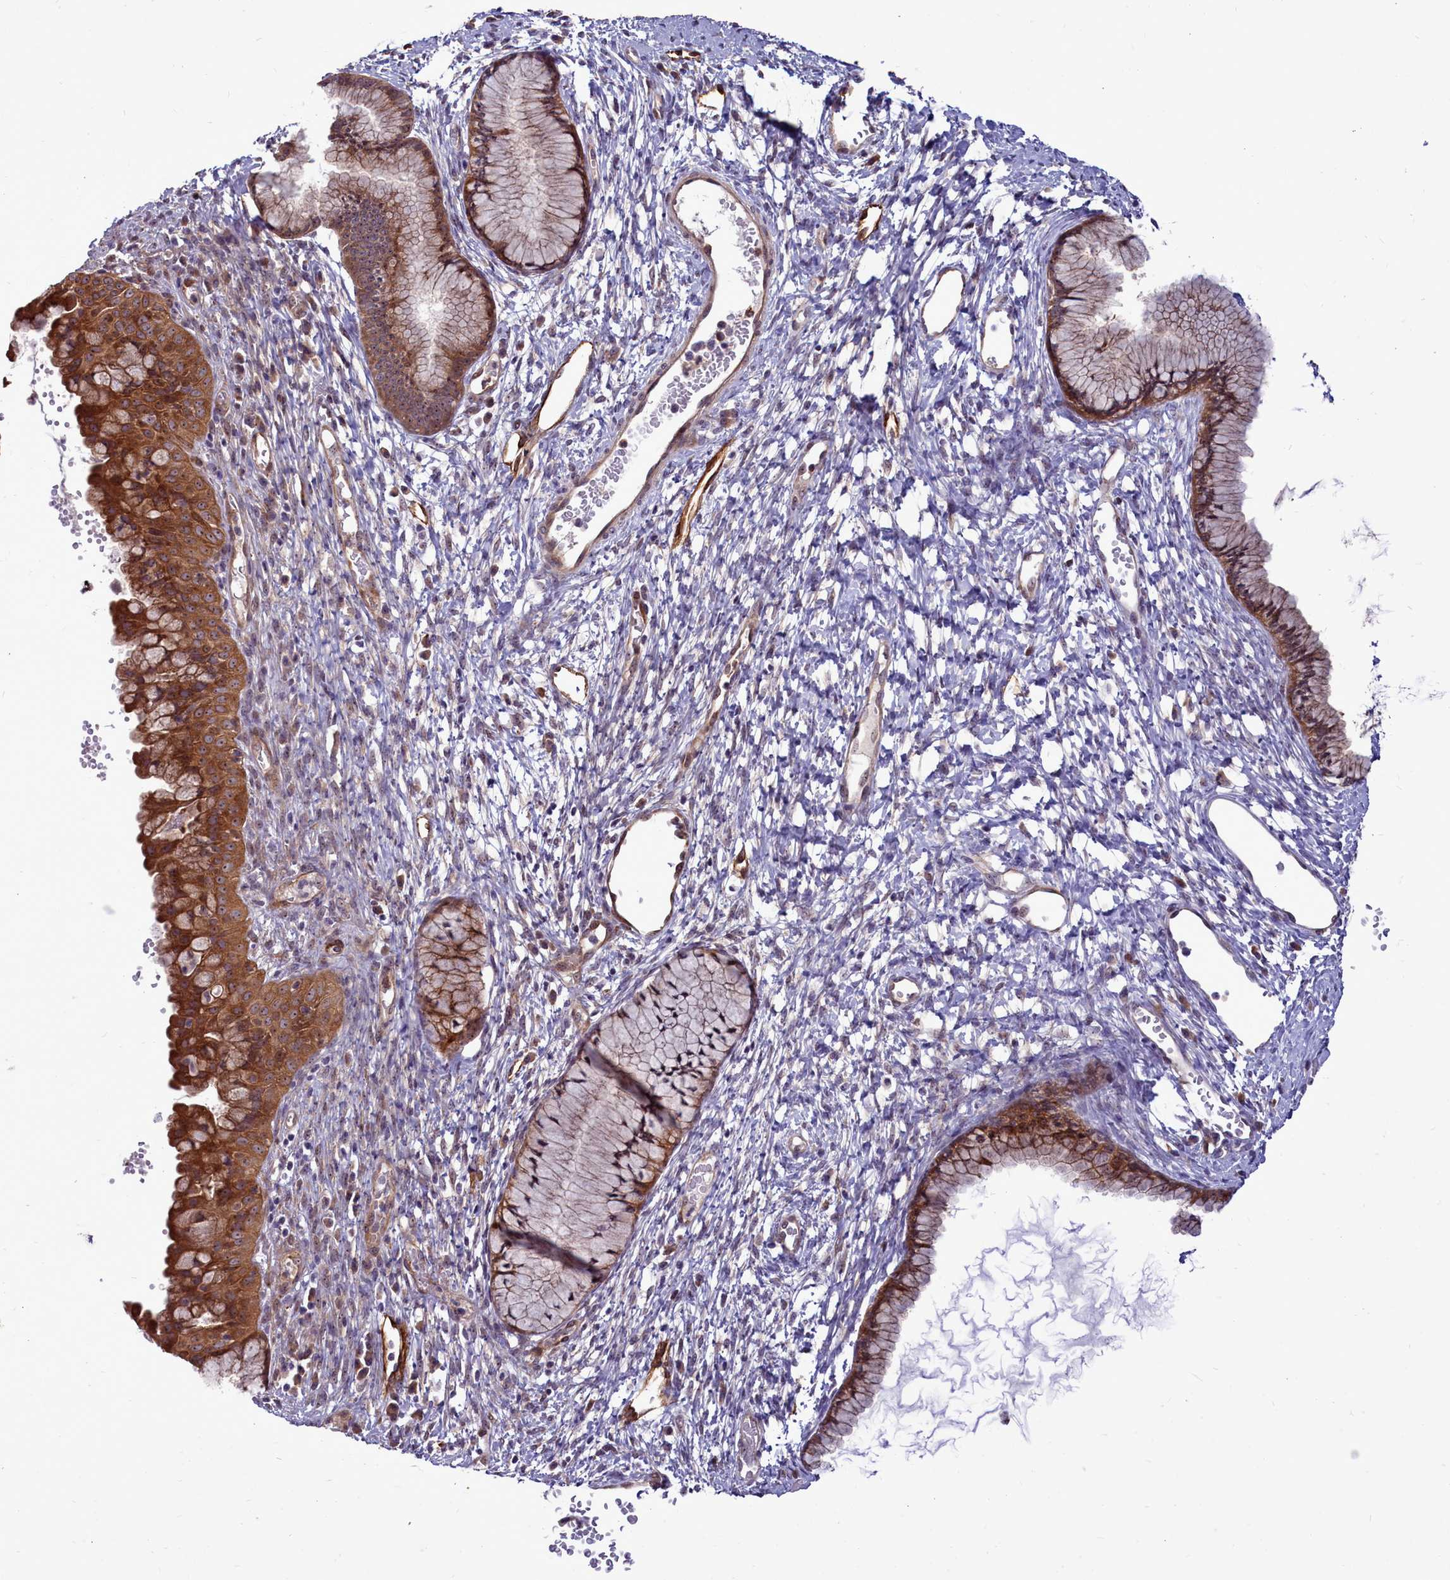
{"staining": {"intensity": "moderate", "quantity": ">75%", "location": "cytoplasmic/membranous"}, "tissue": "cervix", "cell_type": "Glandular cells", "image_type": "normal", "snomed": [{"axis": "morphology", "description": "Normal tissue, NOS"}, {"axis": "topography", "description": "Cervix"}], "caption": "High-magnification brightfield microscopy of normal cervix stained with DAB (brown) and counterstained with hematoxylin (blue). glandular cells exhibit moderate cytoplasmic/membranous expression is identified in about>75% of cells.", "gene": "BCAR1", "patient": {"sex": "female", "age": 42}}